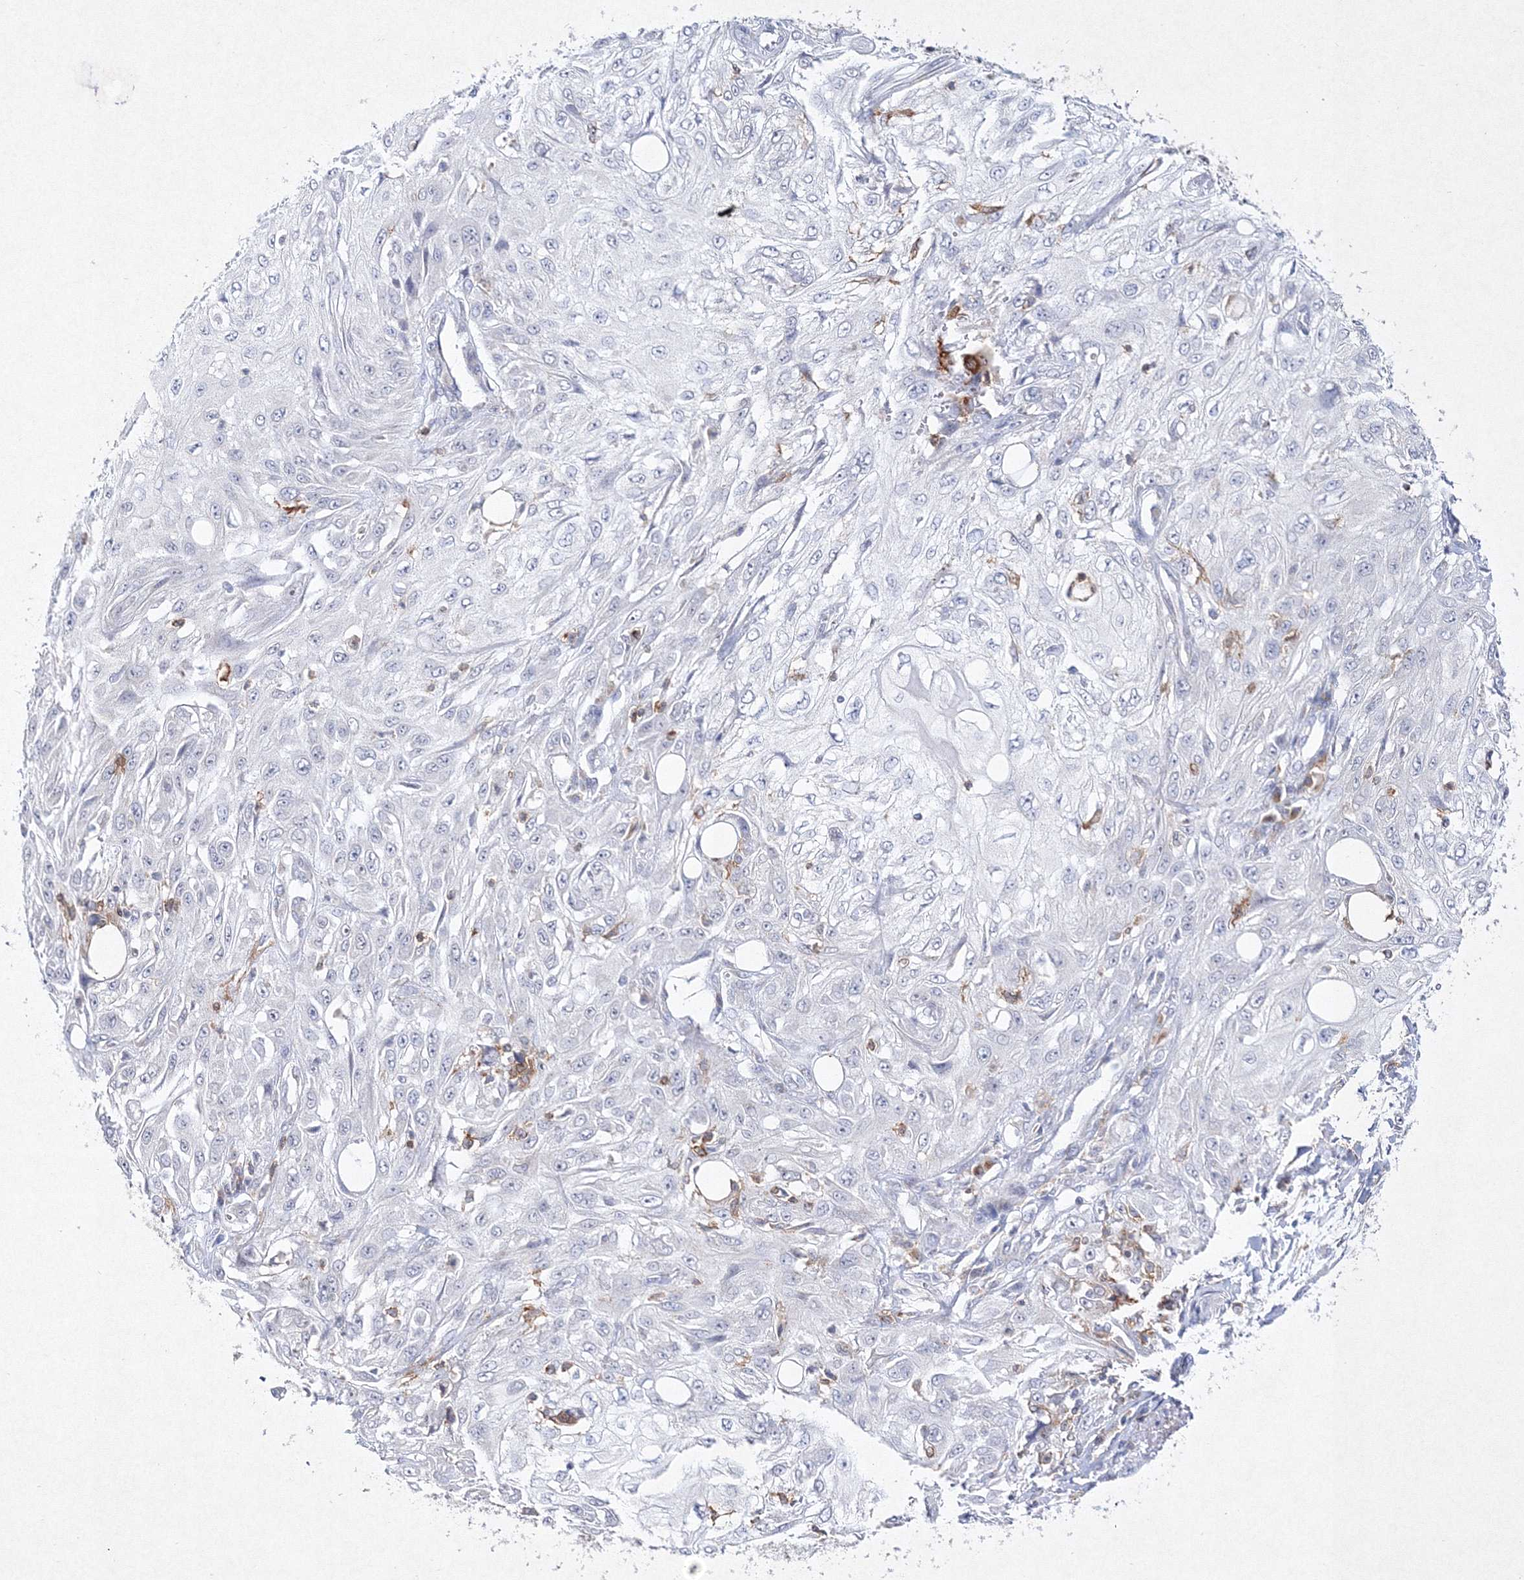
{"staining": {"intensity": "negative", "quantity": "none", "location": "none"}, "tissue": "skin cancer", "cell_type": "Tumor cells", "image_type": "cancer", "snomed": [{"axis": "morphology", "description": "Squamous cell carcinoma, NOS"}, {"axis": "topography", "description": "Skin"}], "caption": "DAB (3,3'-diaminobenzidine) immunohistochemical staining of skin cancer reveals no significant expression in tumor cells.", "gene": "HCST", "patient": {"sex": "male", "age": 75}}